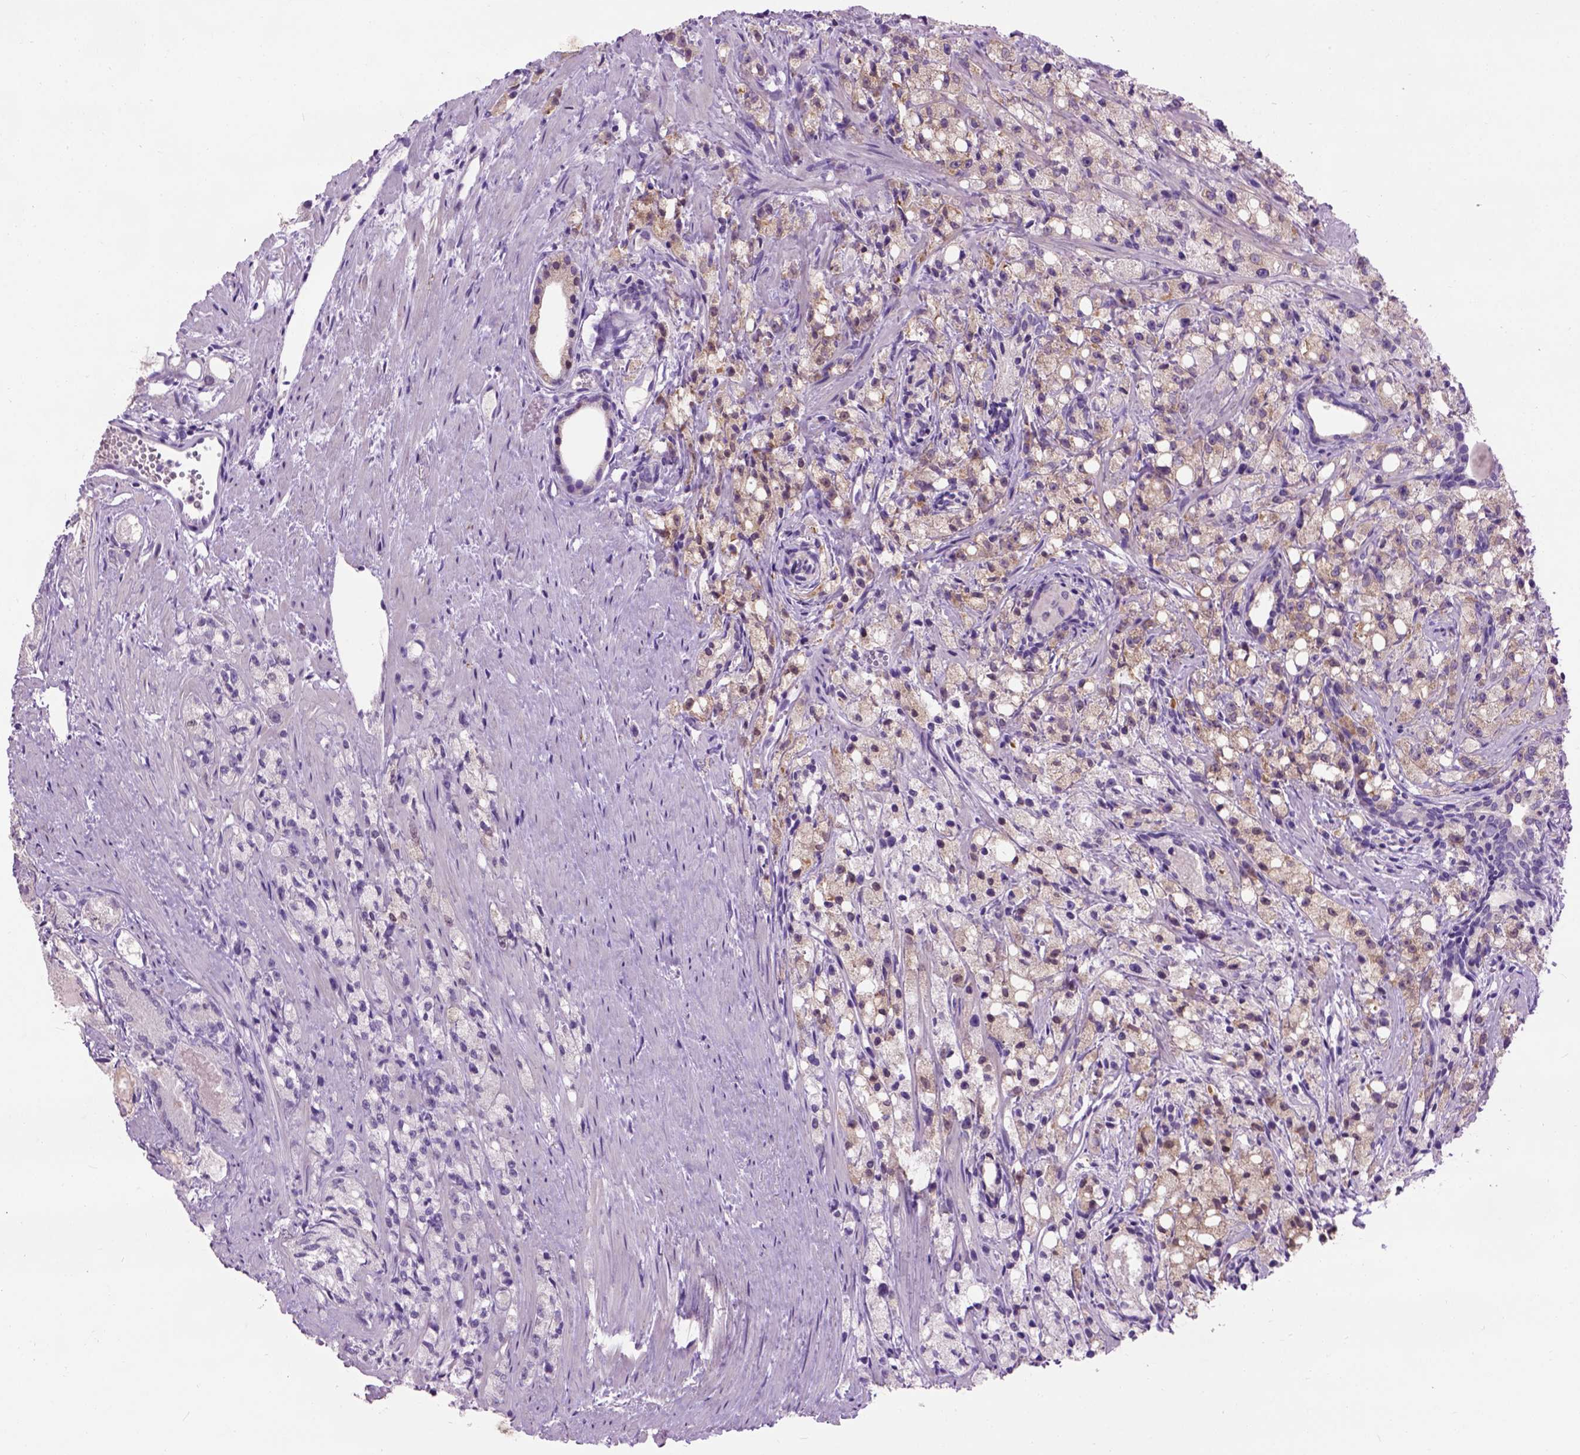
{"staining": {"intensity": "weak", "quantity": "25%-75%", "location": "cytoplasmic/membranous"}, "tissue": "prostate cancer", "cell_type": "Tumor cells", "image_type": "cancer", "snomed": [{"axis": "morphology", "description": "Adenocarcinoma, High grade"}, {"axis": "topography", "description": "Prostate"}], "caption": "Tumor cells exhibit weak cytoplasmic/membranous staining in approximately 25%-75% of cells in adenocarcinoma (high-grade) (prostate).", "gene": "MAPT", "patient": {"sex": "male", "age": 75}}